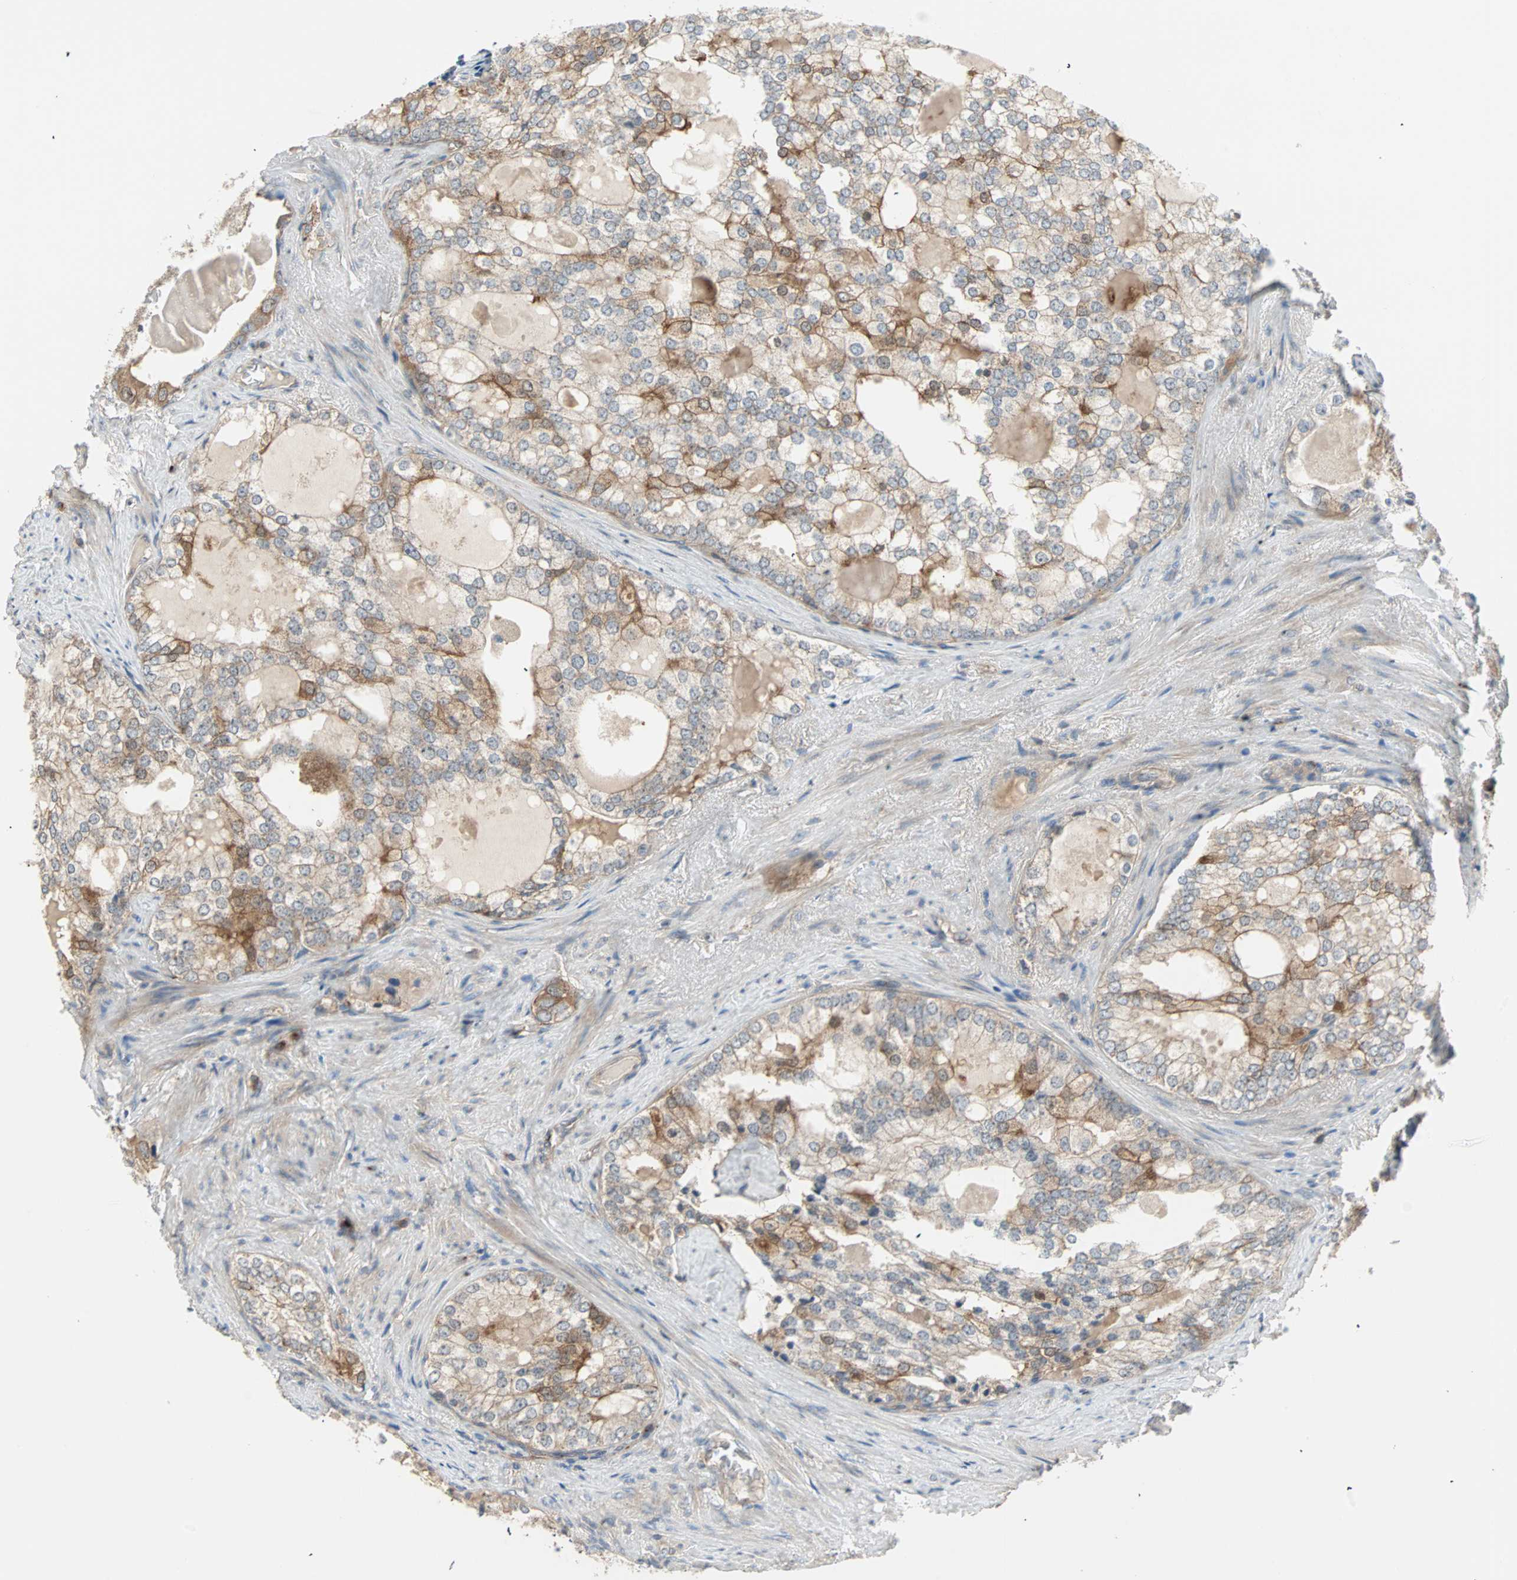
{"staining": {"intensity": "moderate", "quantity": ">75%", "location": "cytoplasmic/membranous"}, "tissue": "prostate cancer", "cell_type": "Tumor cells", "image_type": "cancer", "snomed": [{"axis": "morphology", "description": "Adenocarcinoma, High grade"}, {"axis": "topography", "description": "Prostate"}], "caption": "Immunohistochemical staining of human prostate cancer exhibits medium levels of moderate cytoplasmic/membranous protein expression in about >75% of tumor cells. The staining was performed using DAB (3,3'-diaminobenzidine) to visualize the protein expression in brown, while the nuclei were stained in blue with hematoxylin (Magnification: 20x).", "gene": "PDE8A", "patient": {"sex": "male", "age": 66}}